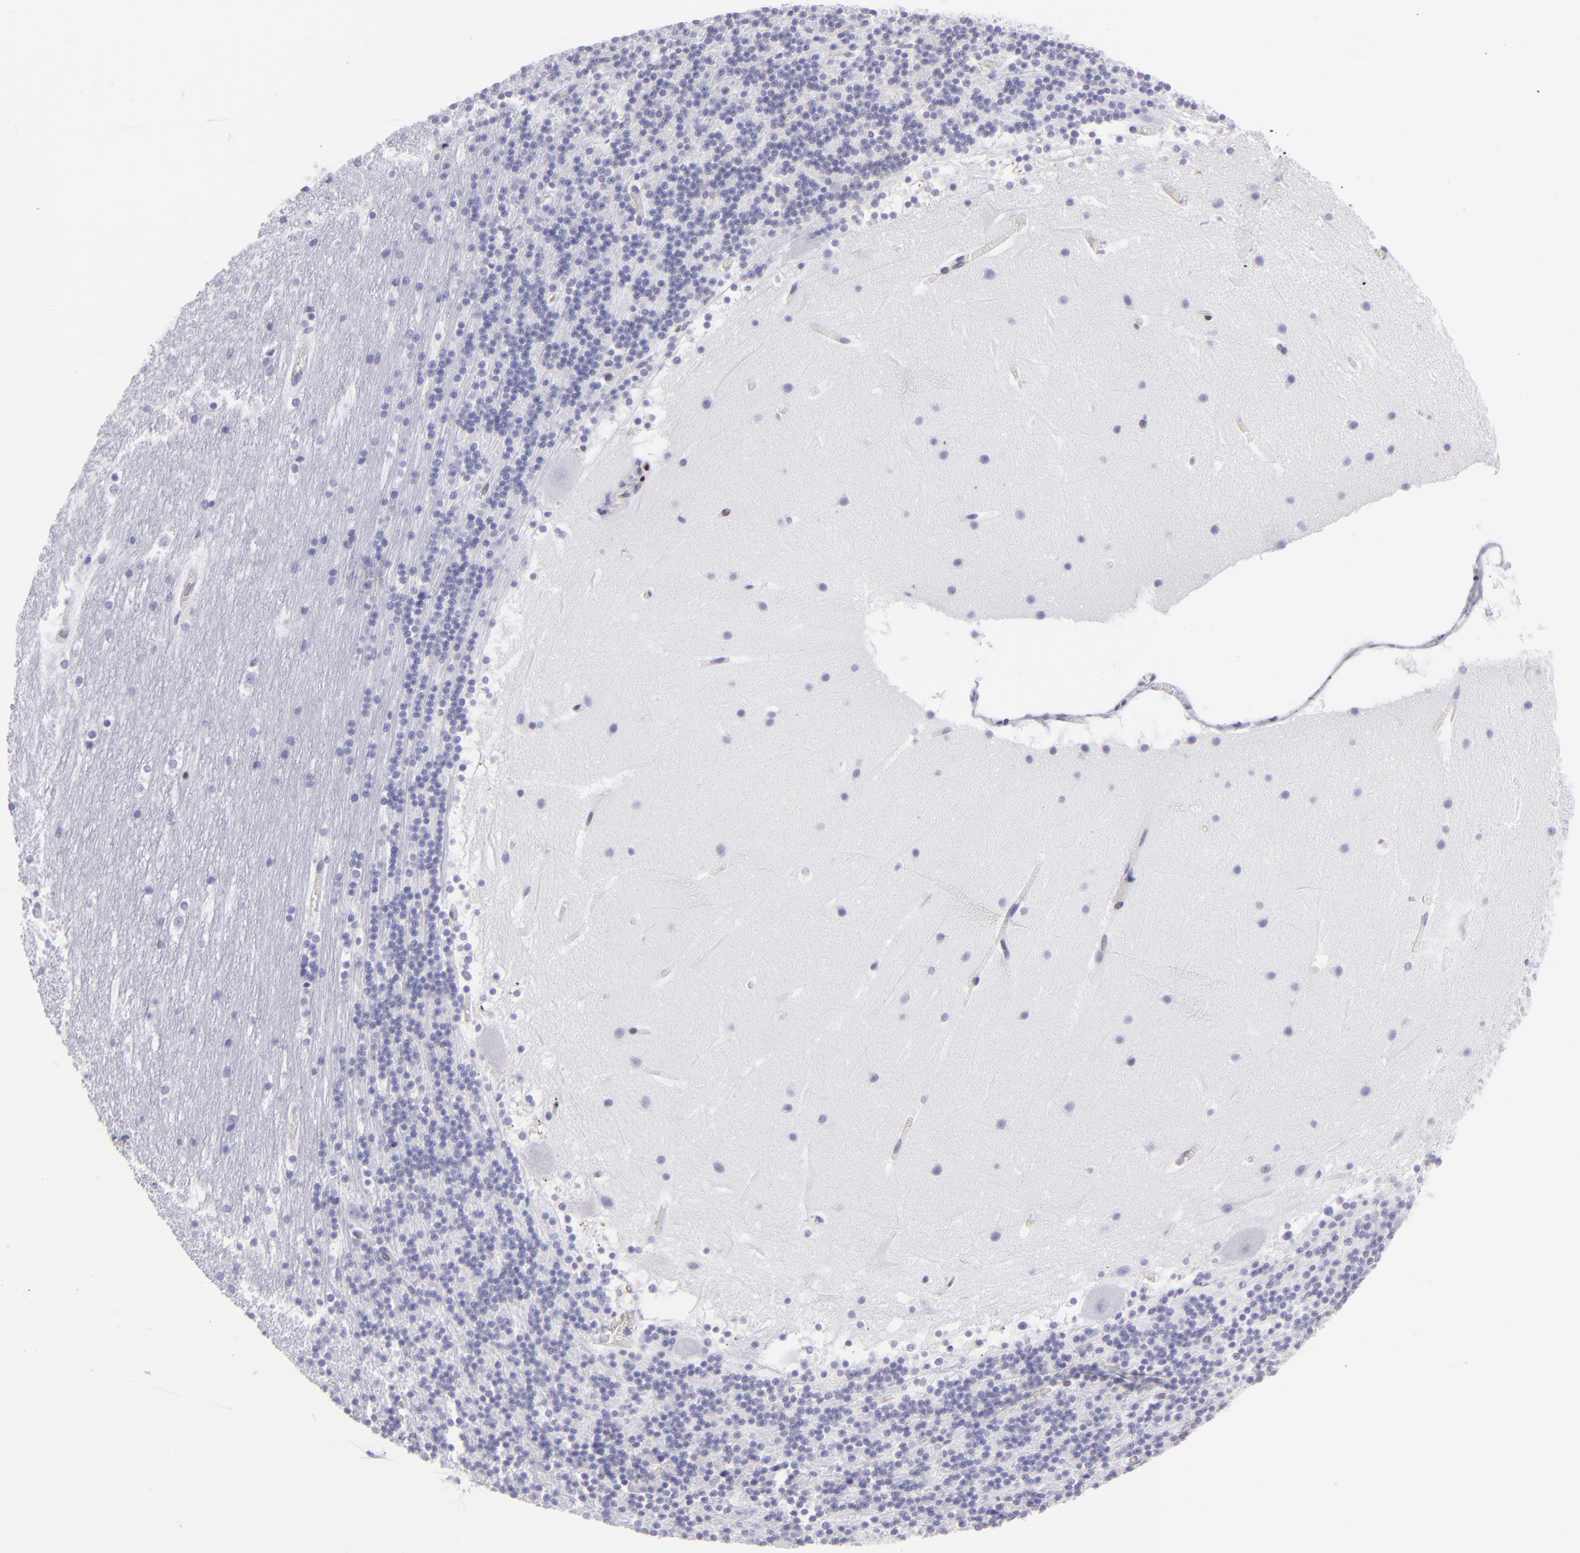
{"staining": {"intensity": "negative", "quantity": "none", "location": "none"}, "tissue": "cerebellum", "cell_type": "Cells in granular layer", "image_type": "normal", "snomed": [{"axis": "morphology", "description": "Normal tissue, NOS"}, {"axis": "topography", "description": "Cerebellum"}], "caption": "Immunohistochemical staining of unremarkable cerebellum demonstrates no significant positivity in cells in granular layer. (DAB (3,3'-diaminobenzidine) immunohistochemistry, high magnification).", "gene": "ETS1", "patient": {"sex": "male", "age": 45}}